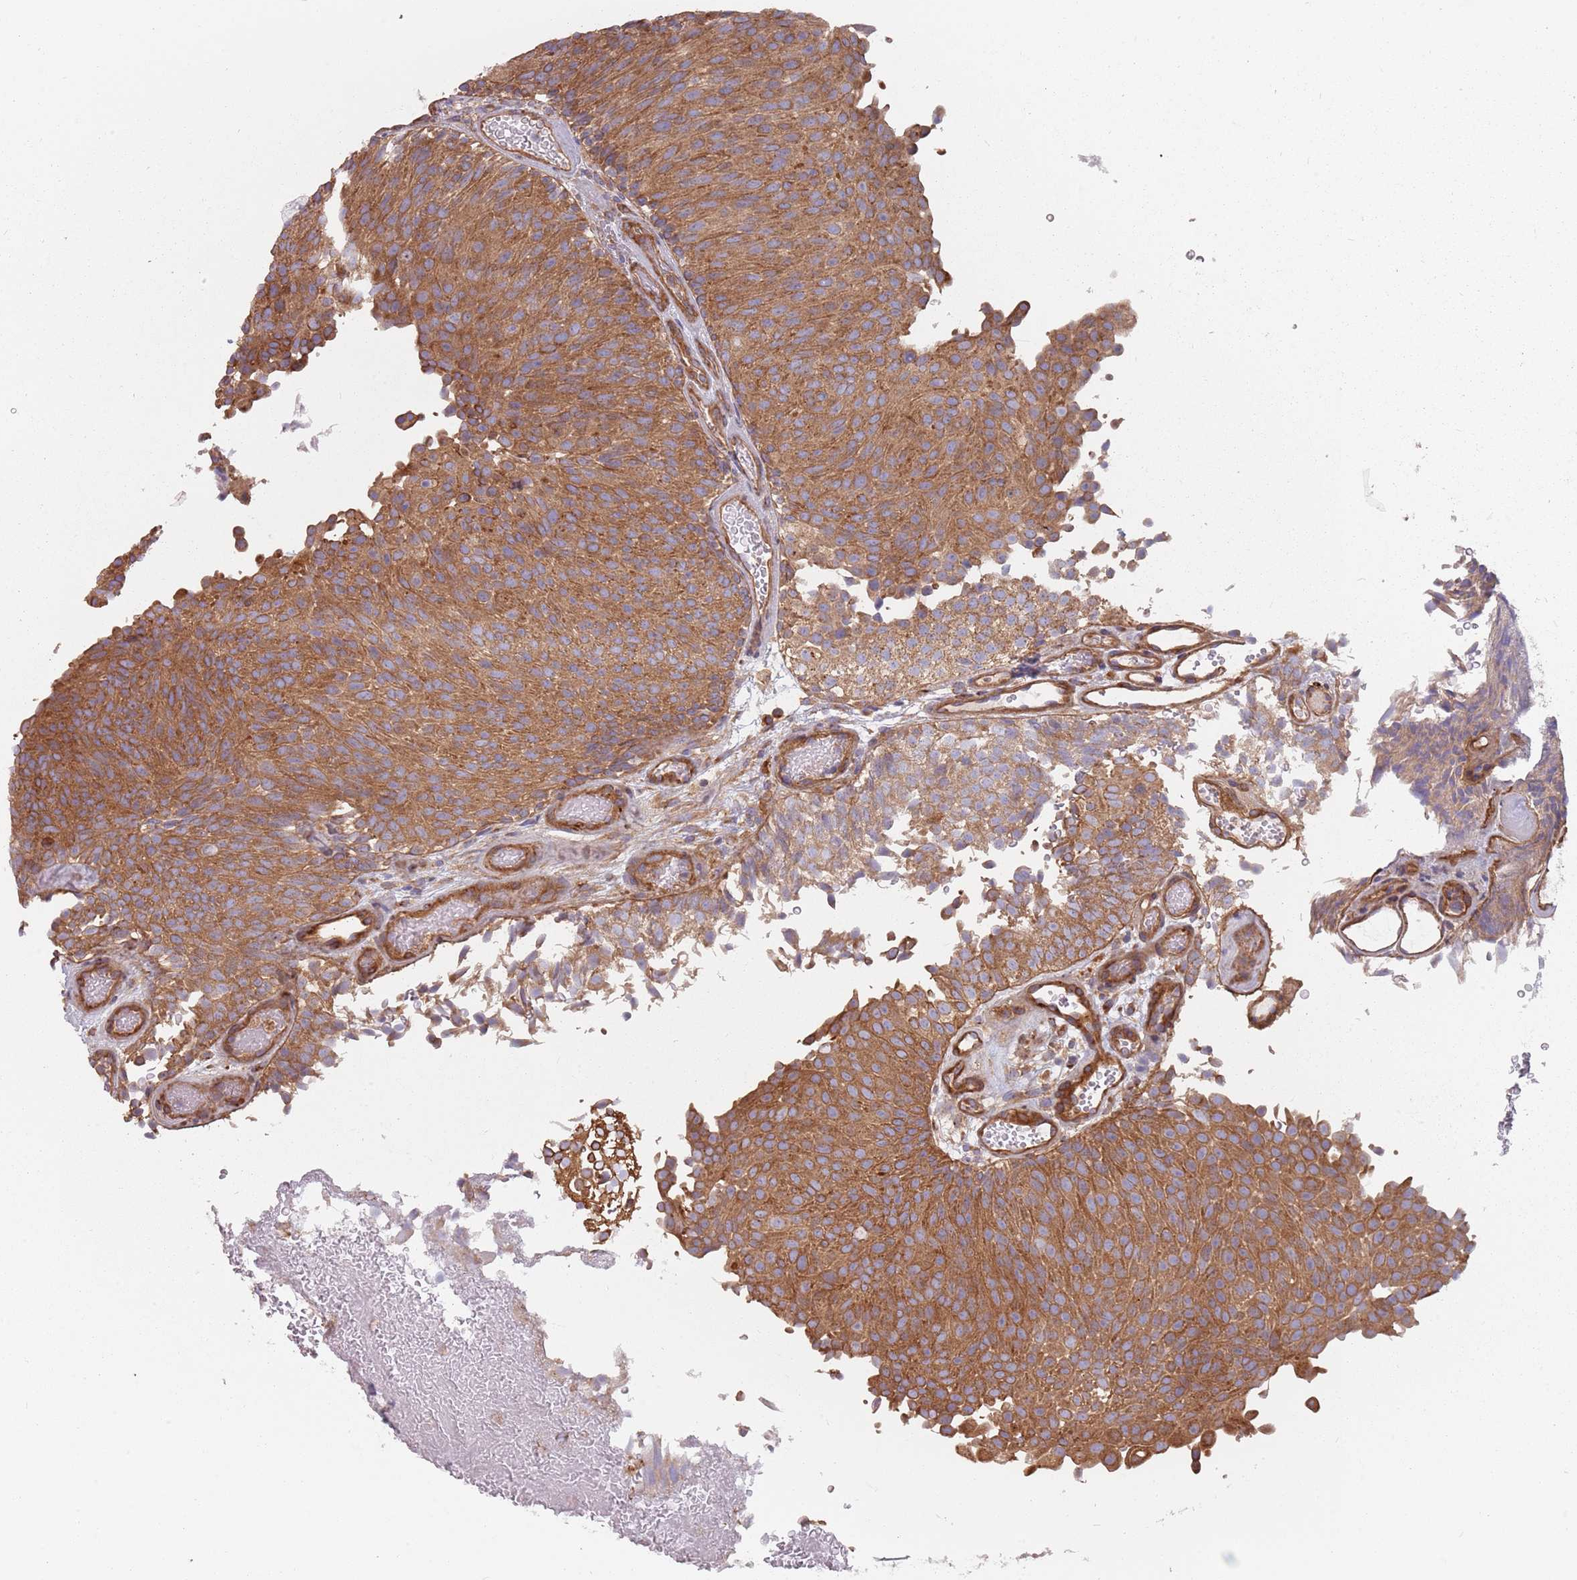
{"staining": {"intensity": "strong", "quantity": ">75%", "location": "cytoplasmic/membranous"}, "tissue": "urothelial cancer", "cell_type": "Tumor cells", "image_type": "cancer", "snomed": [{"axis": "morphology", "description": "Urothelial carcinoma, Low grade"}, {"axis": "topography", "description": "Urinary bladder"}], "caption": "About >75% of tumor cells in human low-grade urothelial carcinoma exhibit strong cytoplasmic/membranous protein staining as visualized by brown immunohistochemical staining.", "gene": "SPDL1", "patient": {"sex": "male", "age": 78}}